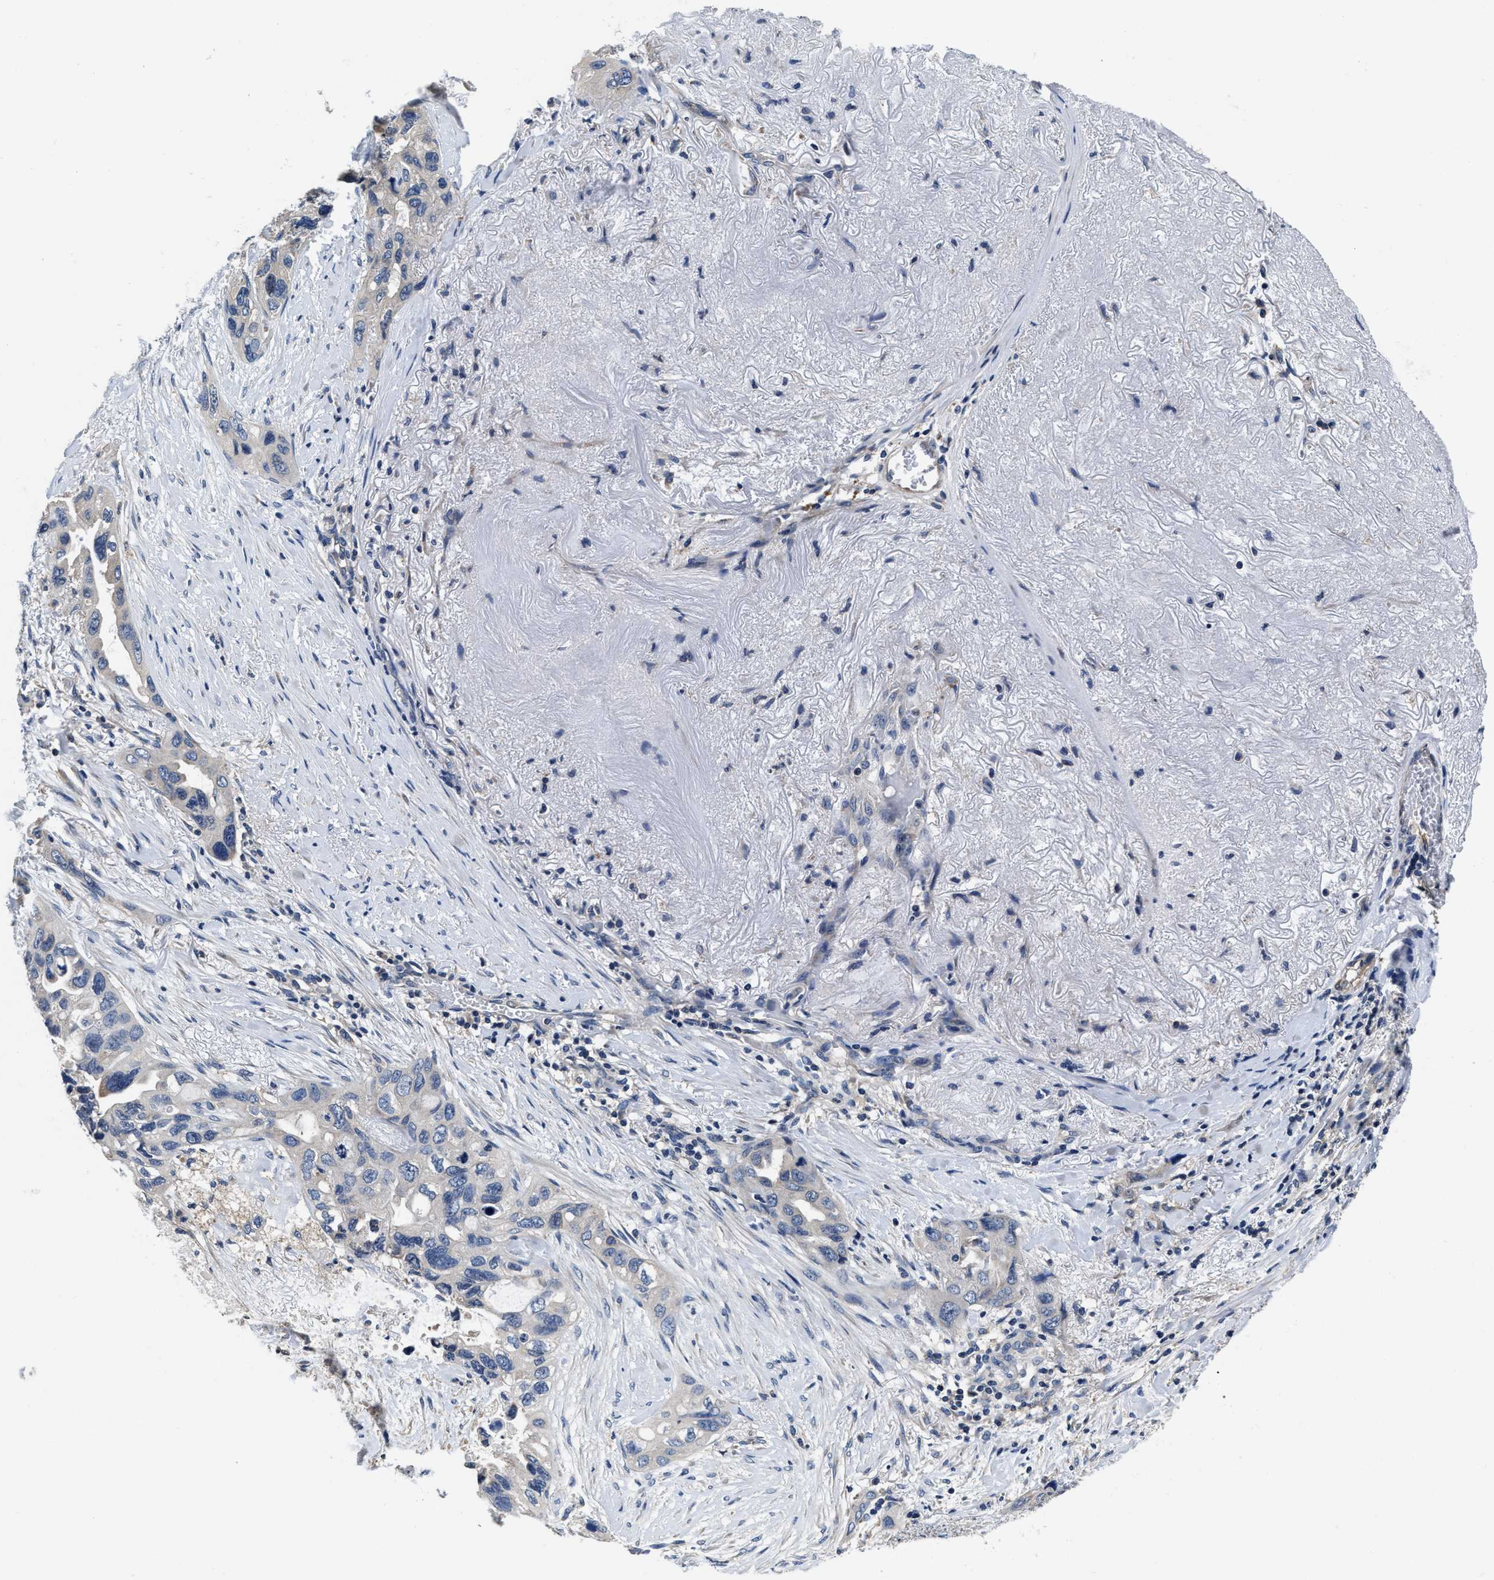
{"staining": {"intensity": "negative", "quantity": "none", "location": "none"}, "tissue": "lung cancer", "cell_type": "Tumor cells", "image_type": "cancer", "snomed": [{"axis": "morphology", "description": "Squamous cell carcinoma, NOS"}, {"axis": "topography", "description": "Lung"}], "caption": "A micrograph of lung cancer (squamous cell carcinoma) stained for a protein exhibits no brown staining in tumor cells. The staining was performed using DAB (3,3'-diaminobenzidine) to visualize the protein expression in brown, while the nuclei were stained in blue with hematoxylin (Magnification: 20x).", "gene": "ANKIB1", "patient": {"sex": "female", "age": 73}}